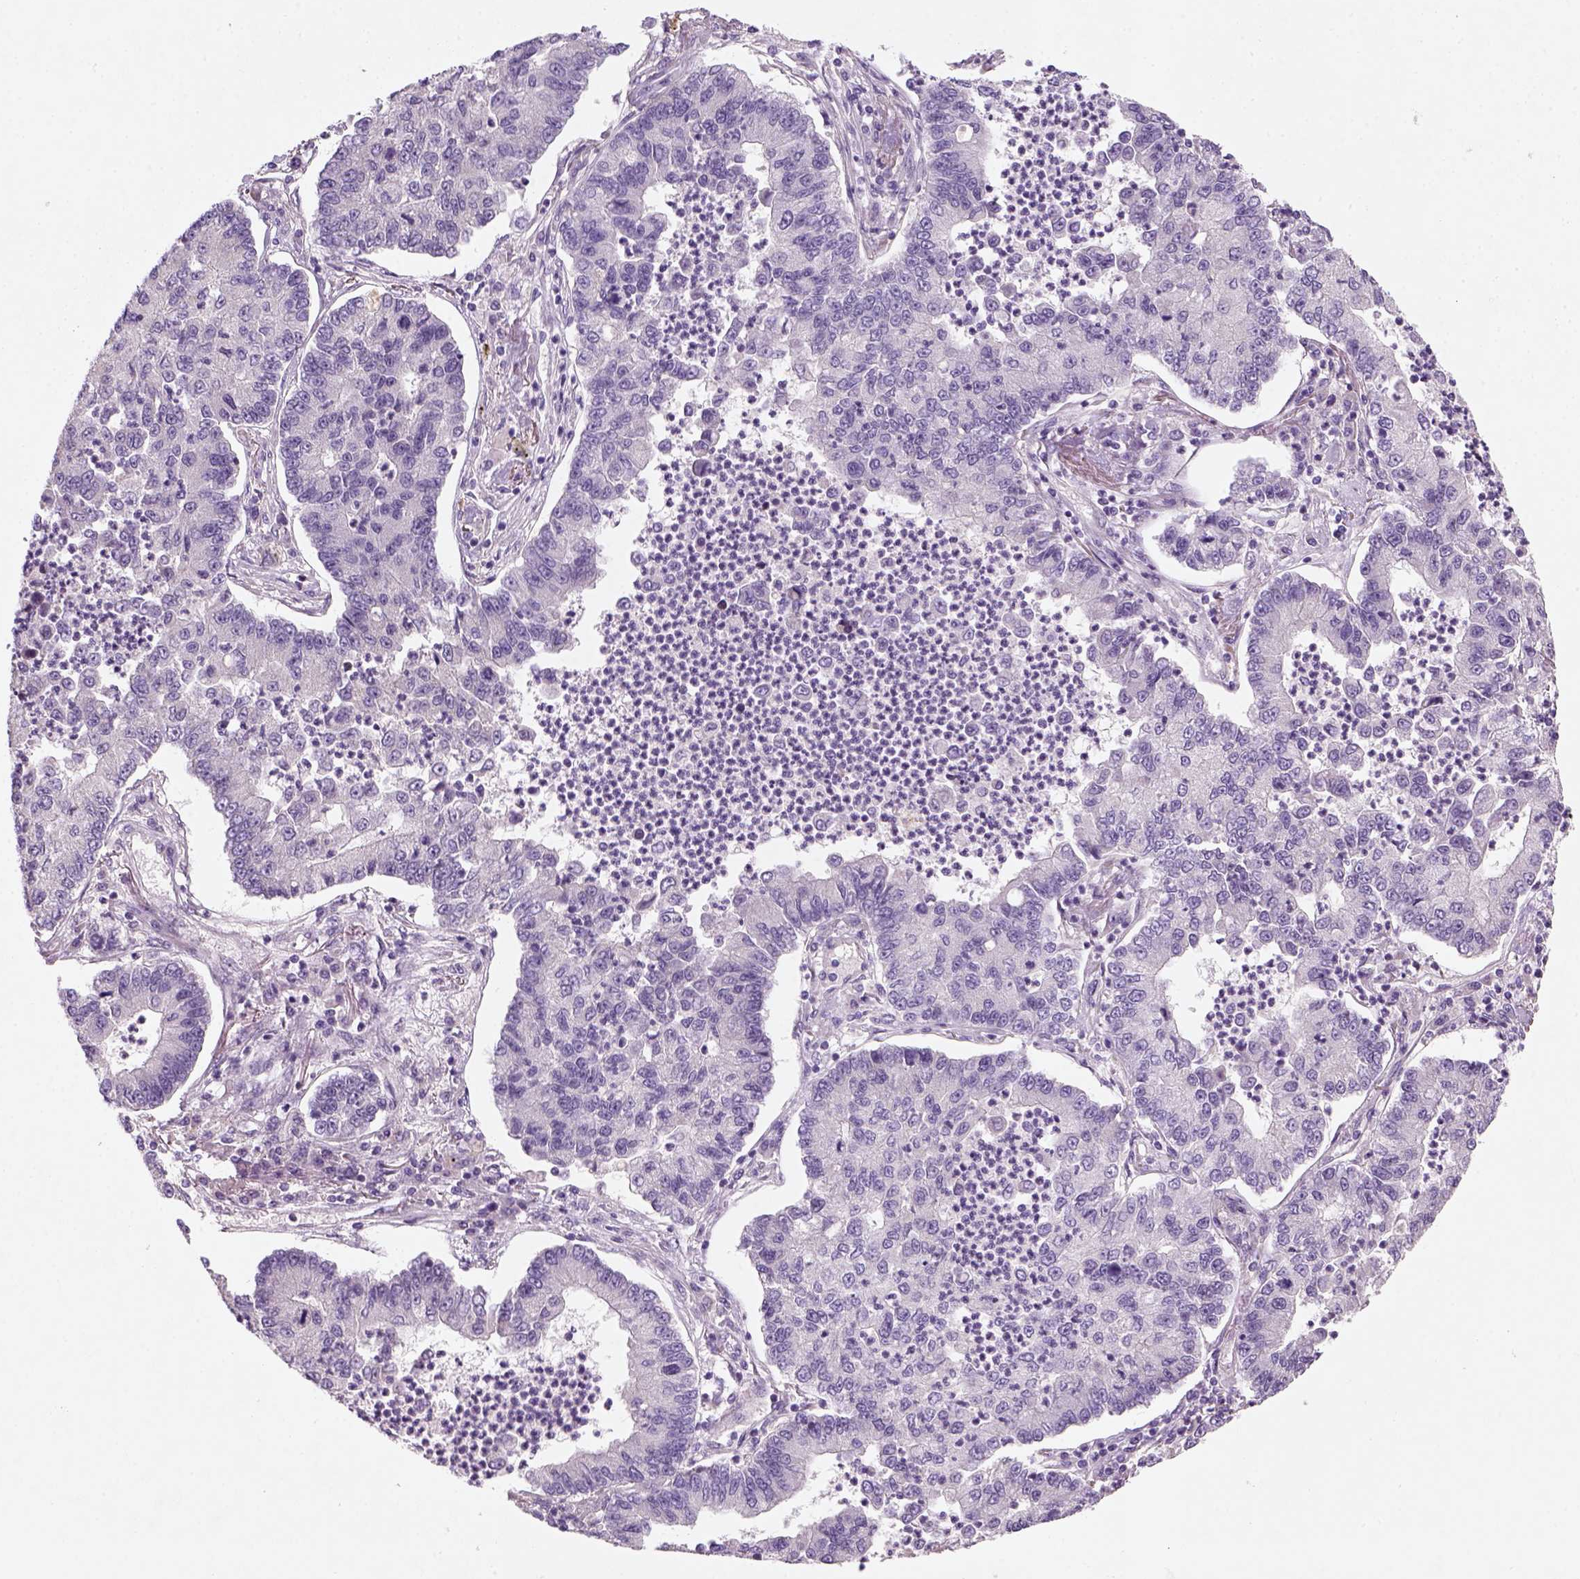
{"staining": {"intensity": "negative", "quantity": "none", "location": "none"}, "tissue": "lung cancer", "cell_type": "Tumor cells", "image_type": "cancer", "snomed": [{"axis": "morphology", "description": "Adenocarcinoma, NOS"}, {"axis": "topography", "description": "Lung"}], "caption": "This photomicrograph is of adenocarcinoma (lung) stained with IHC to label a protein in brown with the nuclei are counter-stained blue. There is no staining in tumor cells.", "gene": "NUDT6", "patient": {"sex": "female", "age": 57}}